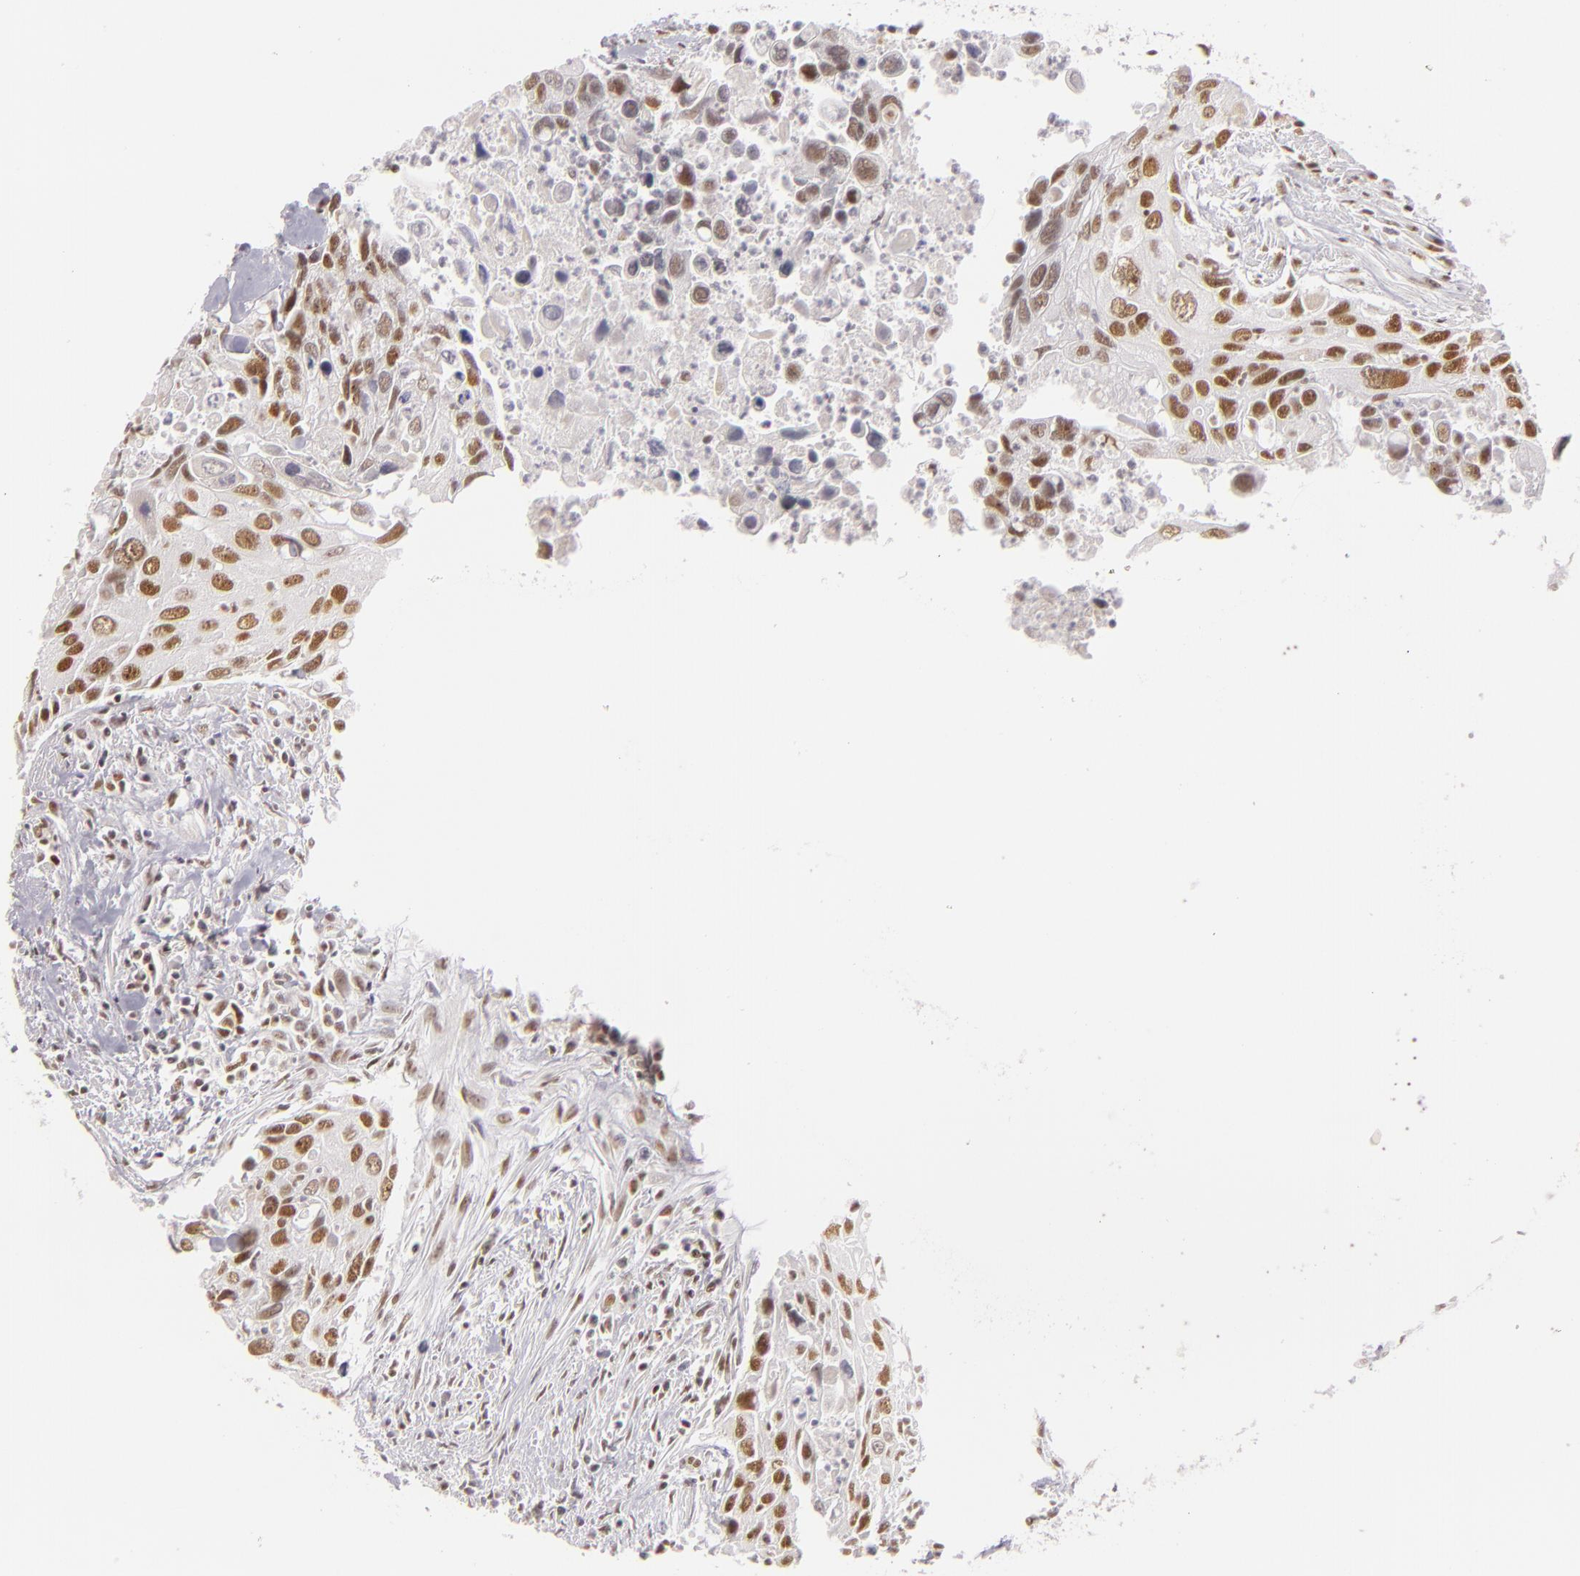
{"staining": {"intensity": "strong", "quantity": ">75%", "location": "nuclear"}, "tissue": "urothelial cancer", "cell_type": "Tumor cells", "image_type": "cancer", "snomed": [{"axis": "morphology", "description": "Urothelial carcinoma, High grade"}, {"axis": "topography", "description": "Urinary bladder"}], "caption": "Protein analysis of high-grade urothelial carcinoma tissue shows strong nuclear expression in about >75% of tumor cells.", "gene": "DAXX", "patient": {"sex": "male", "age": 71}}